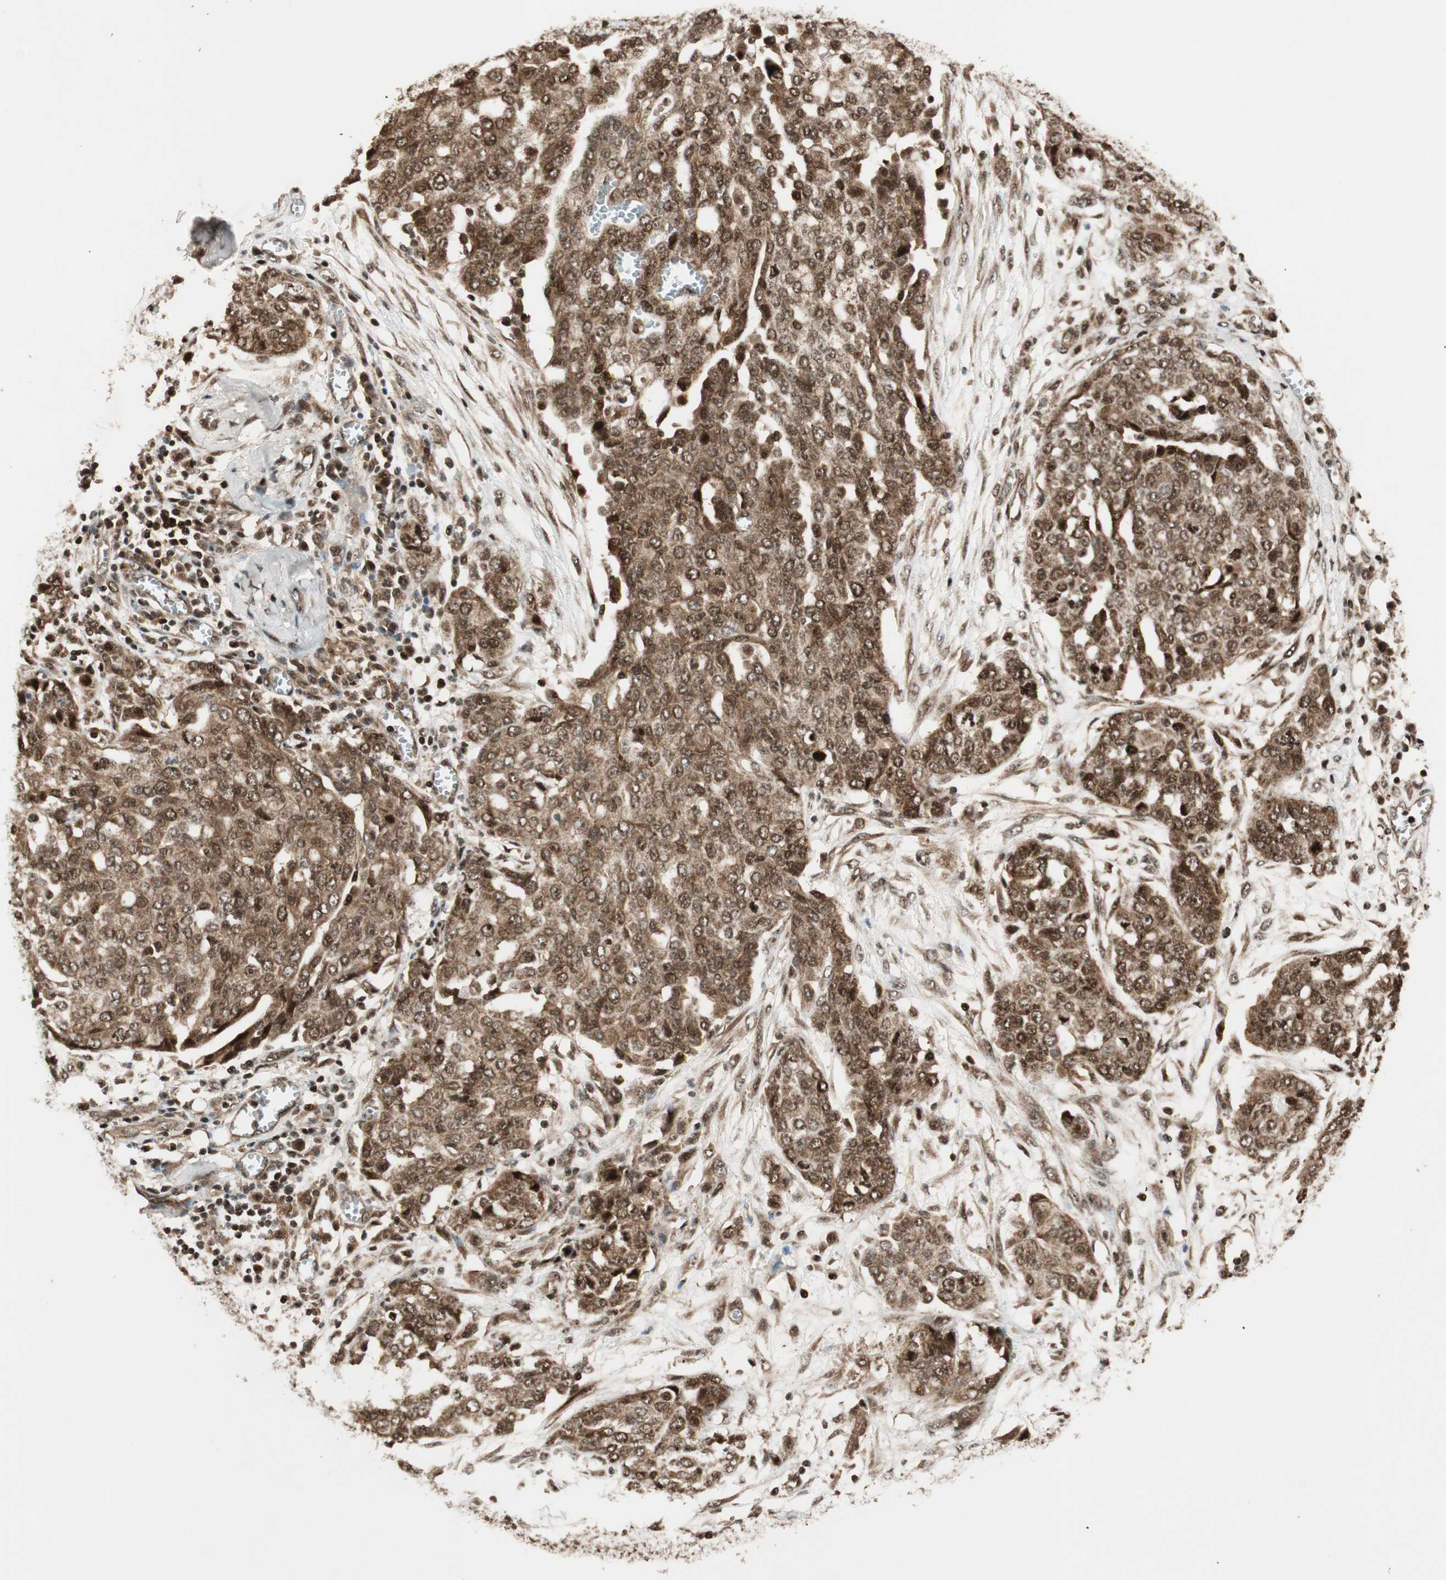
{"staining": {"intensity": "strong", "quantity": ">75%", "location": "cytoplasmic/membranous,nuclear"}, "tissue": "ovarian cancer", "cell_type": "Tumor cells", "image_type": "cancer", "snomed": [{"axis": "morphology", "description": "Cystadenocarcinoma, serous, NOS"}, {"axis": "topography", "description": "Soft tissue"}, {"axis": "topography", "description": "Ovary"}], "caption": "Protein positivity by IHC displays strong cytoplasmic/membranous and nuclear positivity in approximately >75% of tumor cells in ovarian serous cystadenocarcinoma. (brown staining indicates protein expression, while blue staining denotes nuclei).", "gene": "RPA3", "patient": {"sex": "female", "age": 57}}